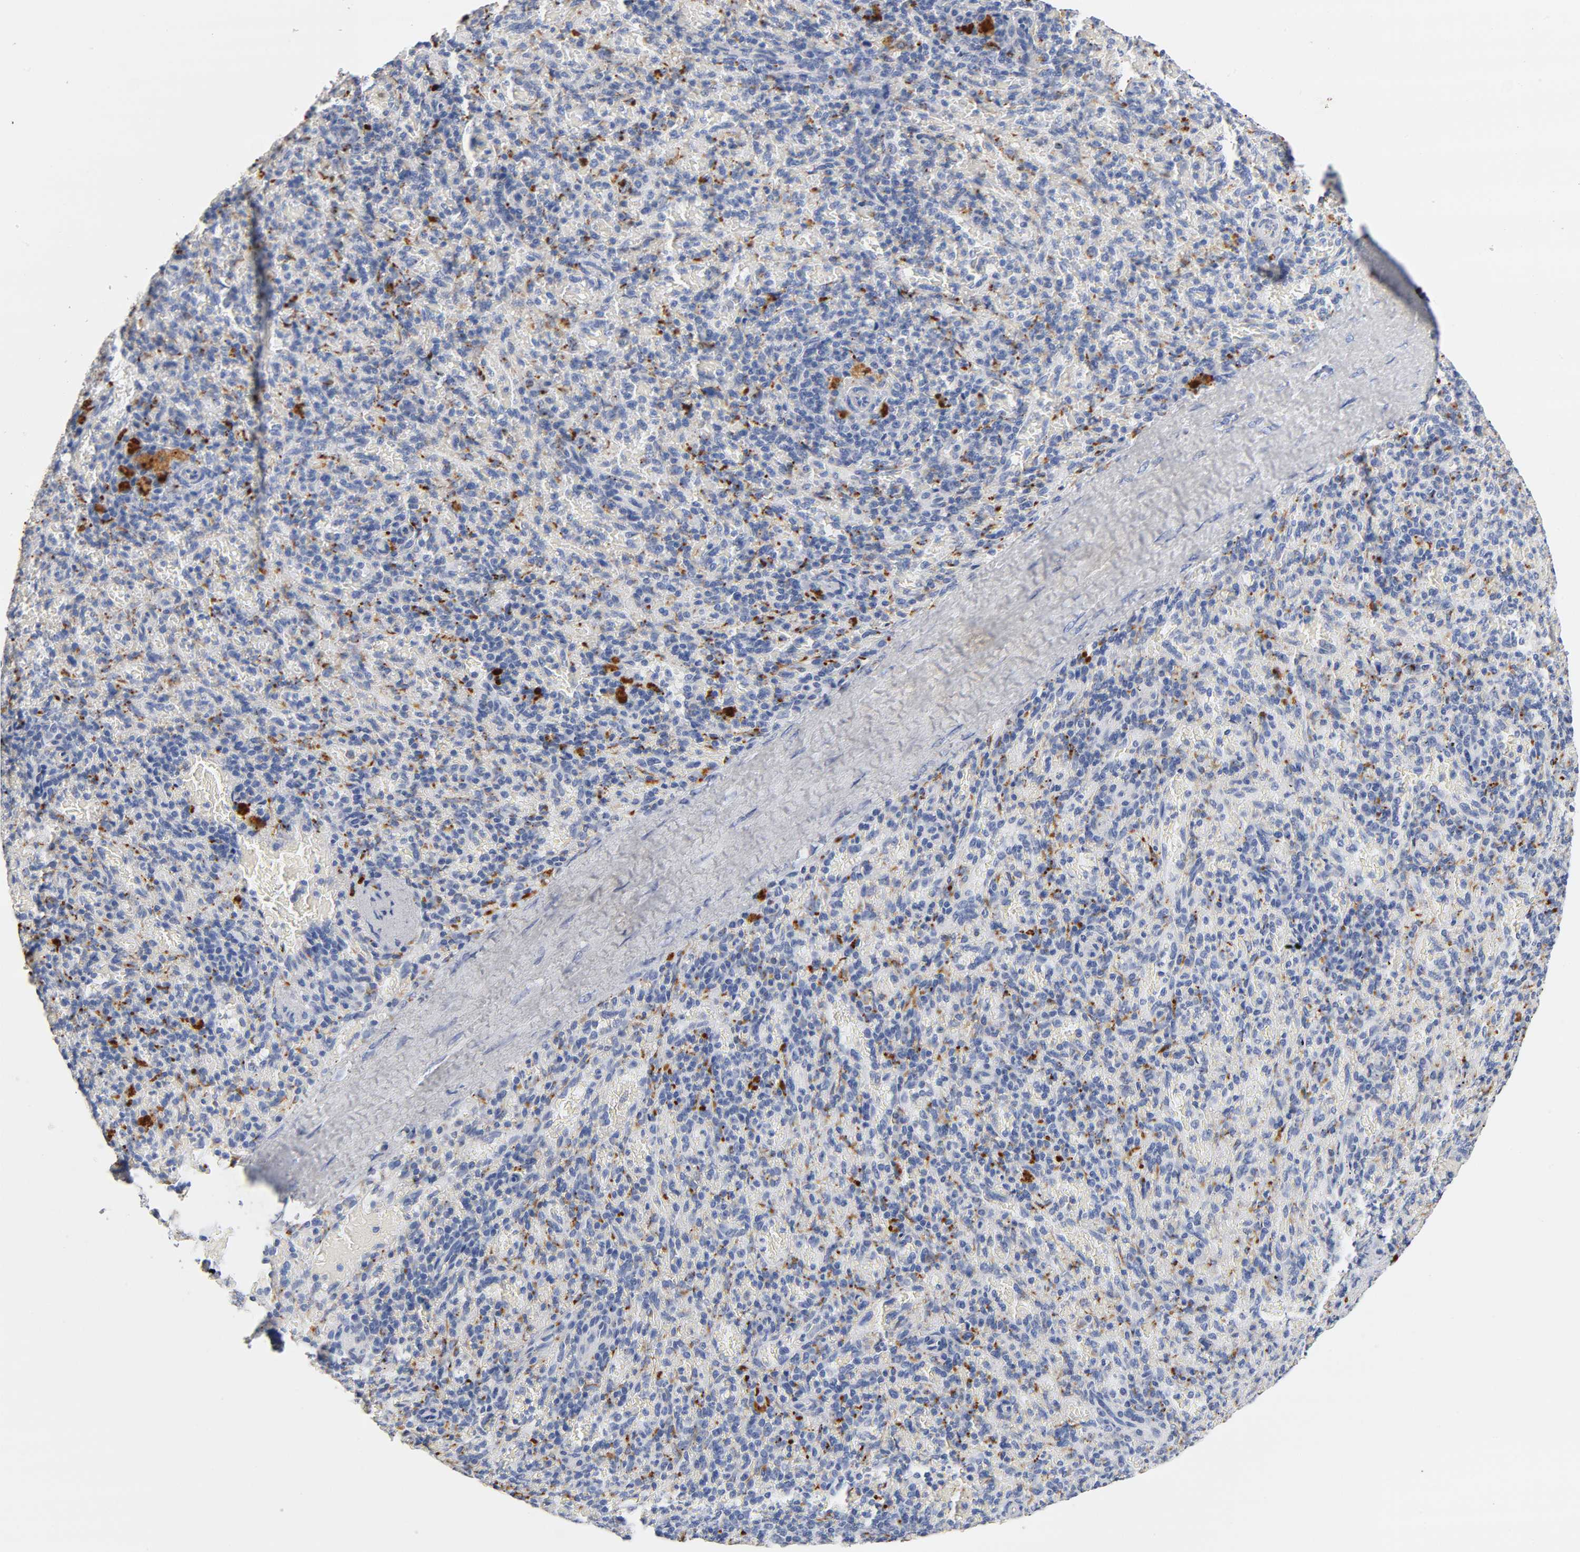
{"staining": {"intensity": "negative", "quantity": "none", "location": "none"}, "tissue": "spleen", "cell_type": "Cells in red pulp", "image_type": "normal", "snomed": [{"axis": "morphology", "description": "Normal tissue, NOS"}, {"axis": "topography", "description": "Spleen"}], "caption": "Immunohistochemistry (IHC) of benign human spleen shows no positivity in cells in red pulp.", "gene": "PLP1", "patient": {"sex": "female", "age": 43}}